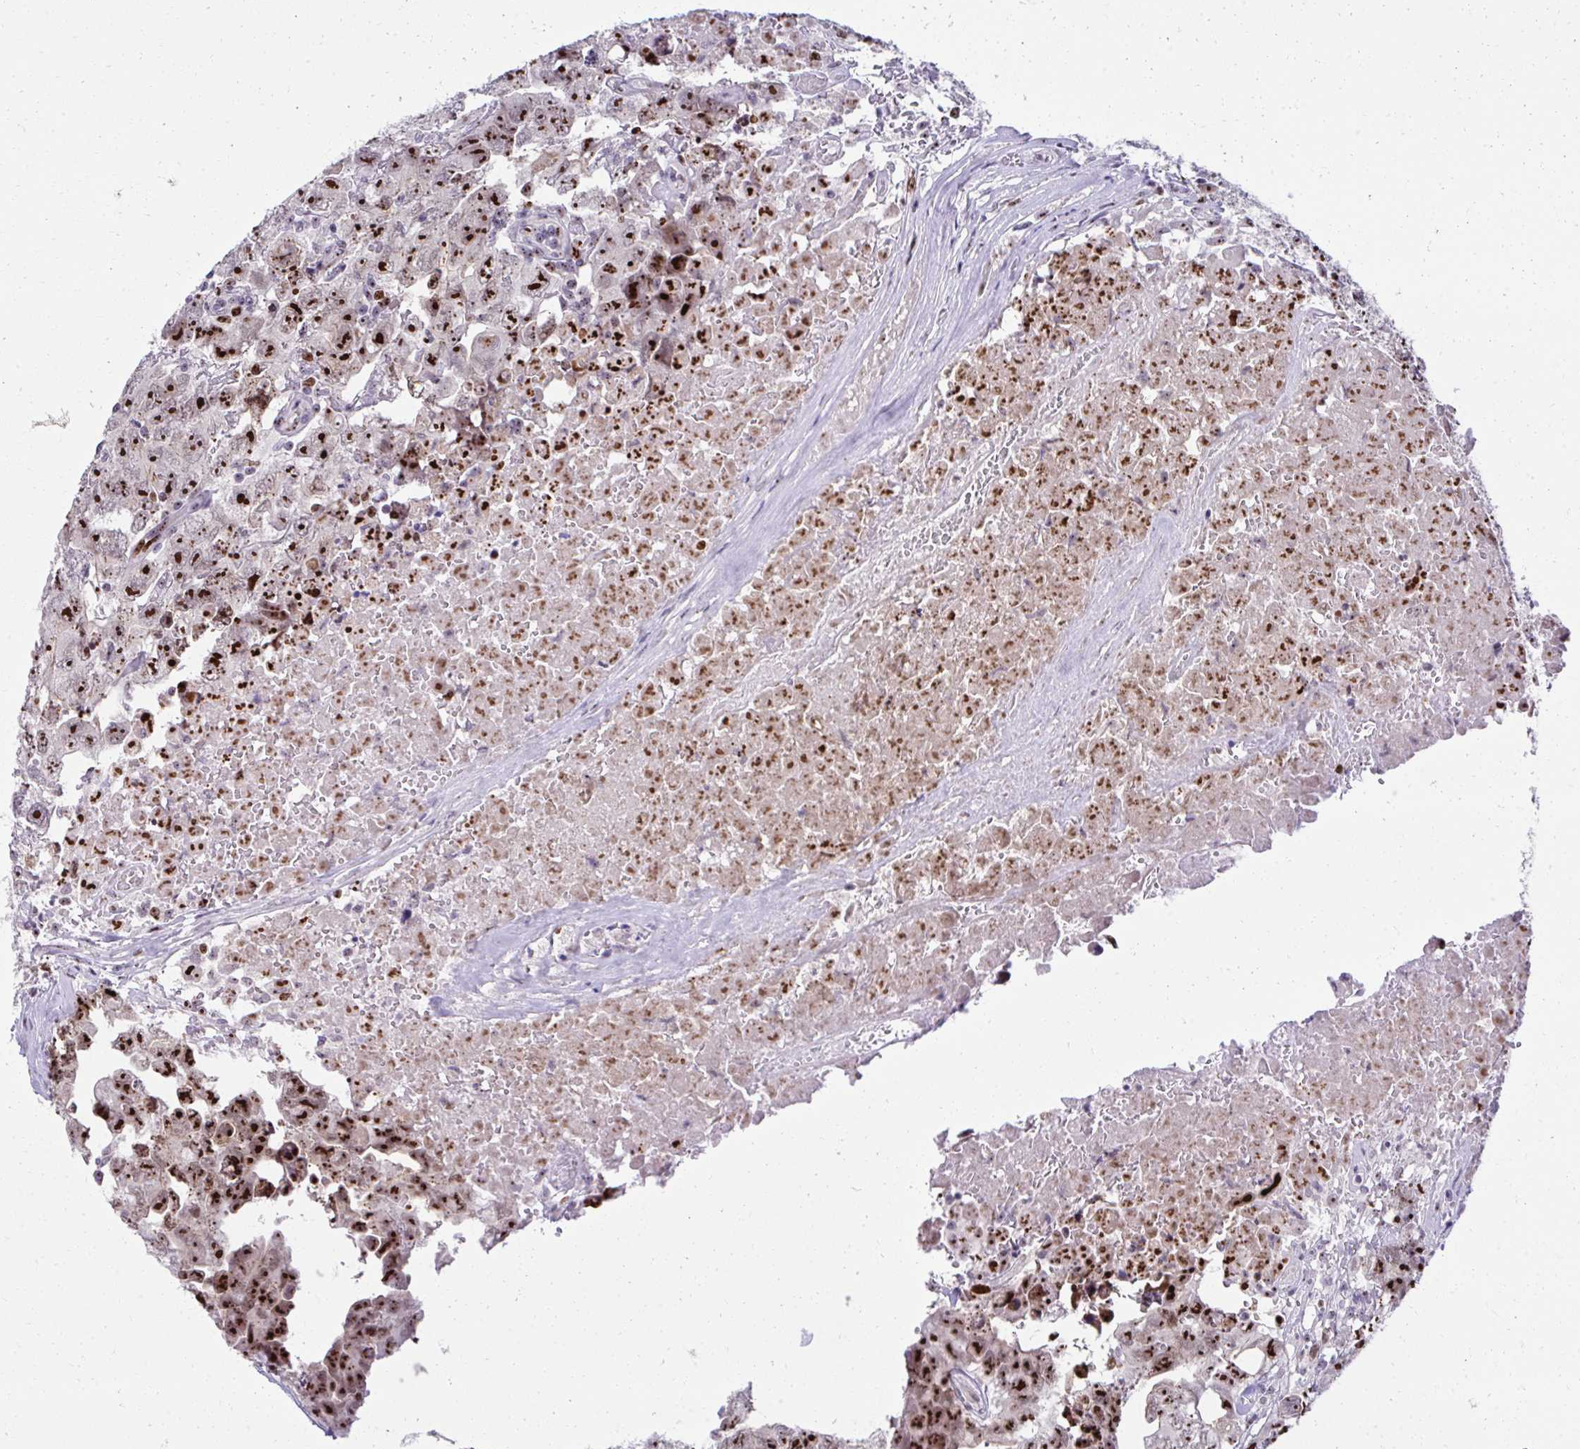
{"staining": {"intensity": "strong", "quantity": ">75%", "location": "nuclear"}, "tissue": "testis cancer", "cell_type": "Tumor cells", "image_type": "cancer", "snomed": [{"axis": "morphology", "description": "Carcinoma, Embryonal, NOS"}, {"axis": "topography", "description": "Testis"}], "caption": "This image demonstrates immunohistochemistry staining of human testis cancer, with high strong nuclear staining in approximately >75% of tumor cells.", "gene": "CEP72", "patient": {"sex": "male", "age": 22}}